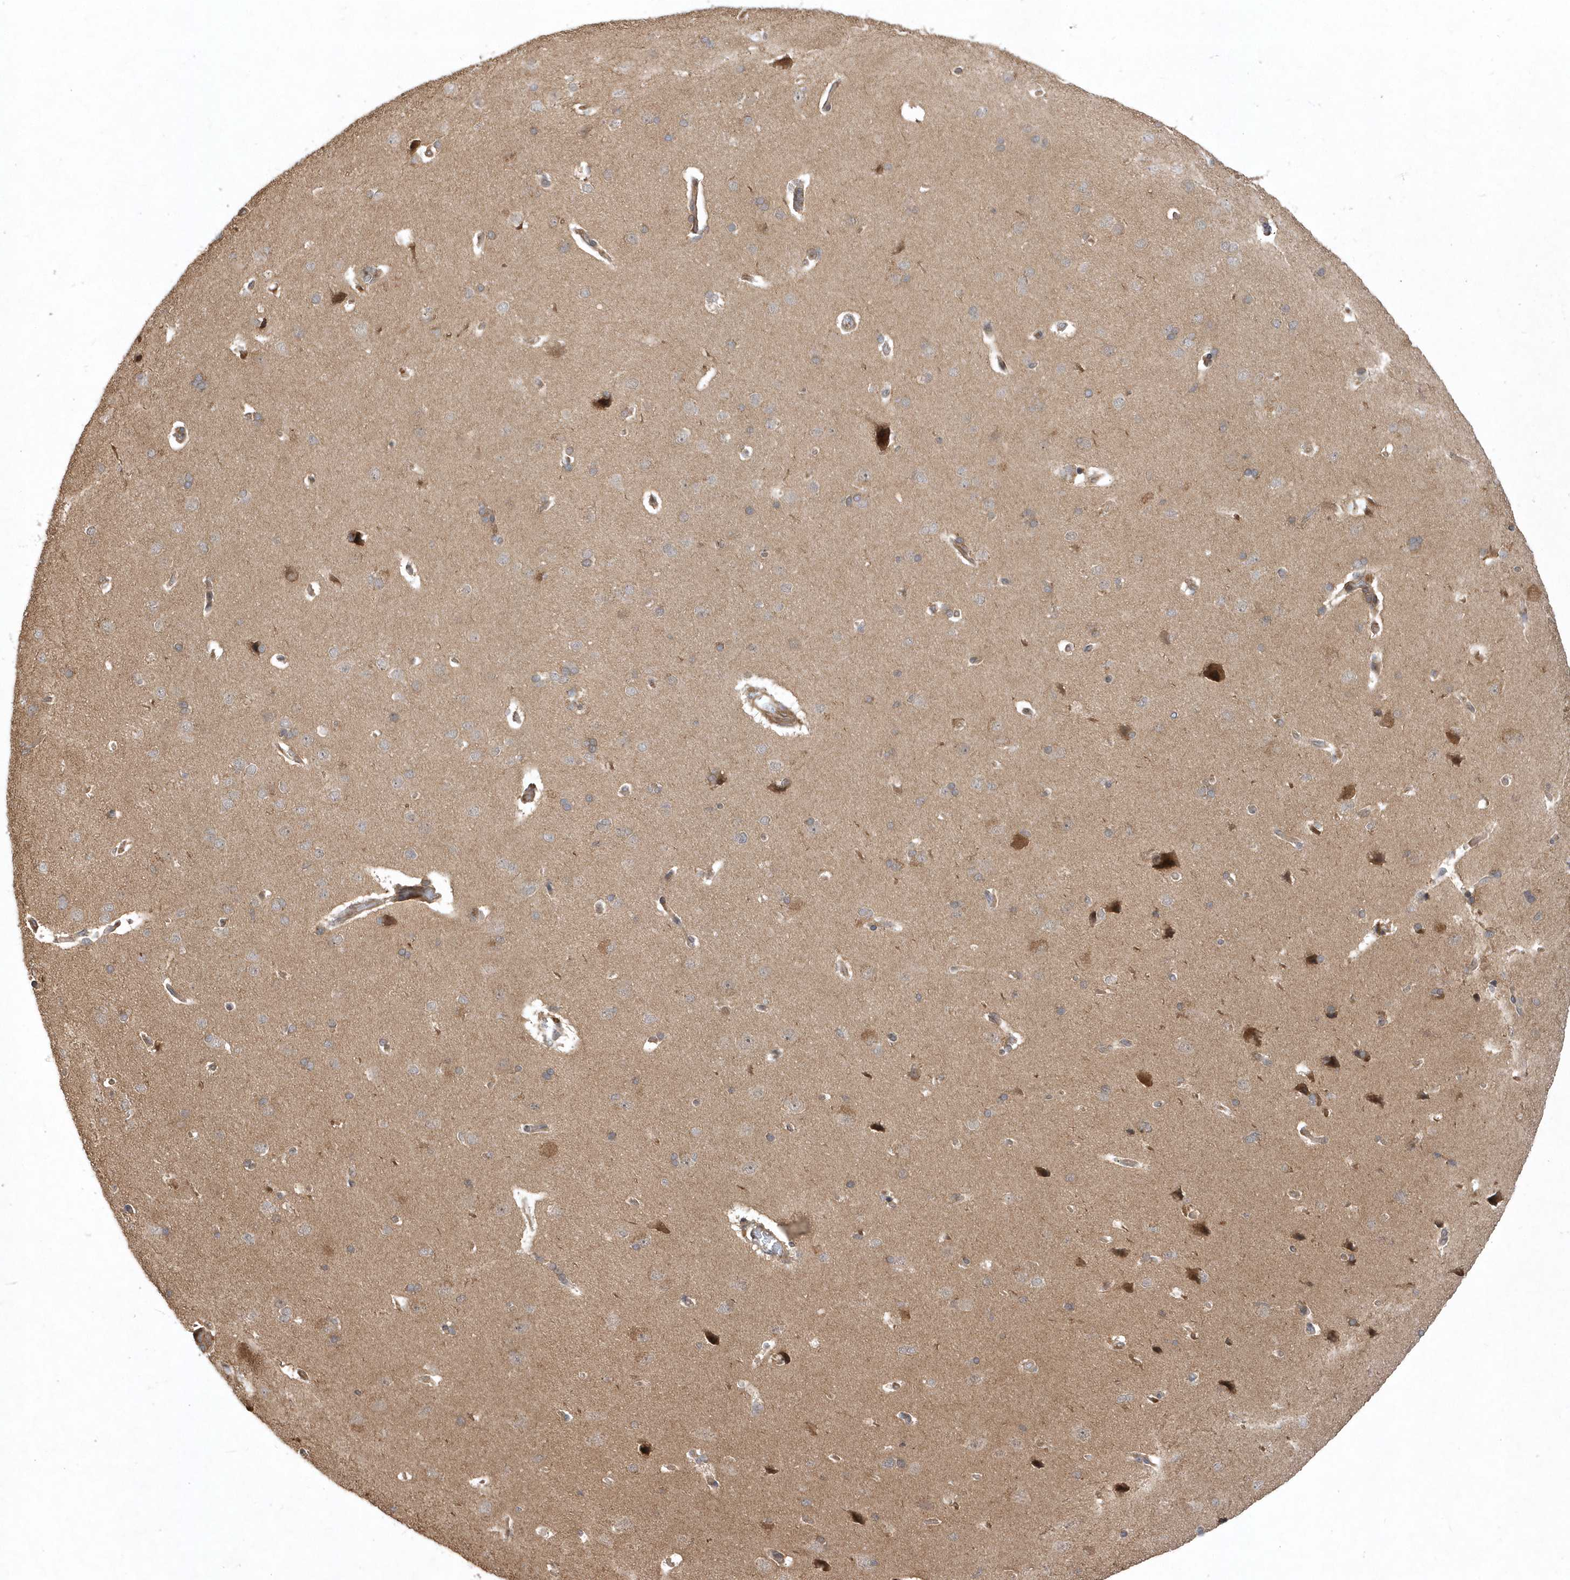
{"staining": {"intensity": "moderate", "quantity": ">75%", "location": "cytoplasmic/membranous"}, "tissue": "cerebral cortex", "cell_type": "Endothelial cells", "image_type": "normal", "snomed": [{"axis": "morphology", "description": "Normal tissue, NOS"}, {"axis": "topography", "description": "Cerebral cortex"}], "caption": "The micrograph exhibits immunohistochemical staining of benign cerebral cortex. There is moderate cytoplasmic/membranous positivity is seen in about >75% of endothelial cells.", "gene": "GFM2", "patient": {"sex": "male", "age": 62}}